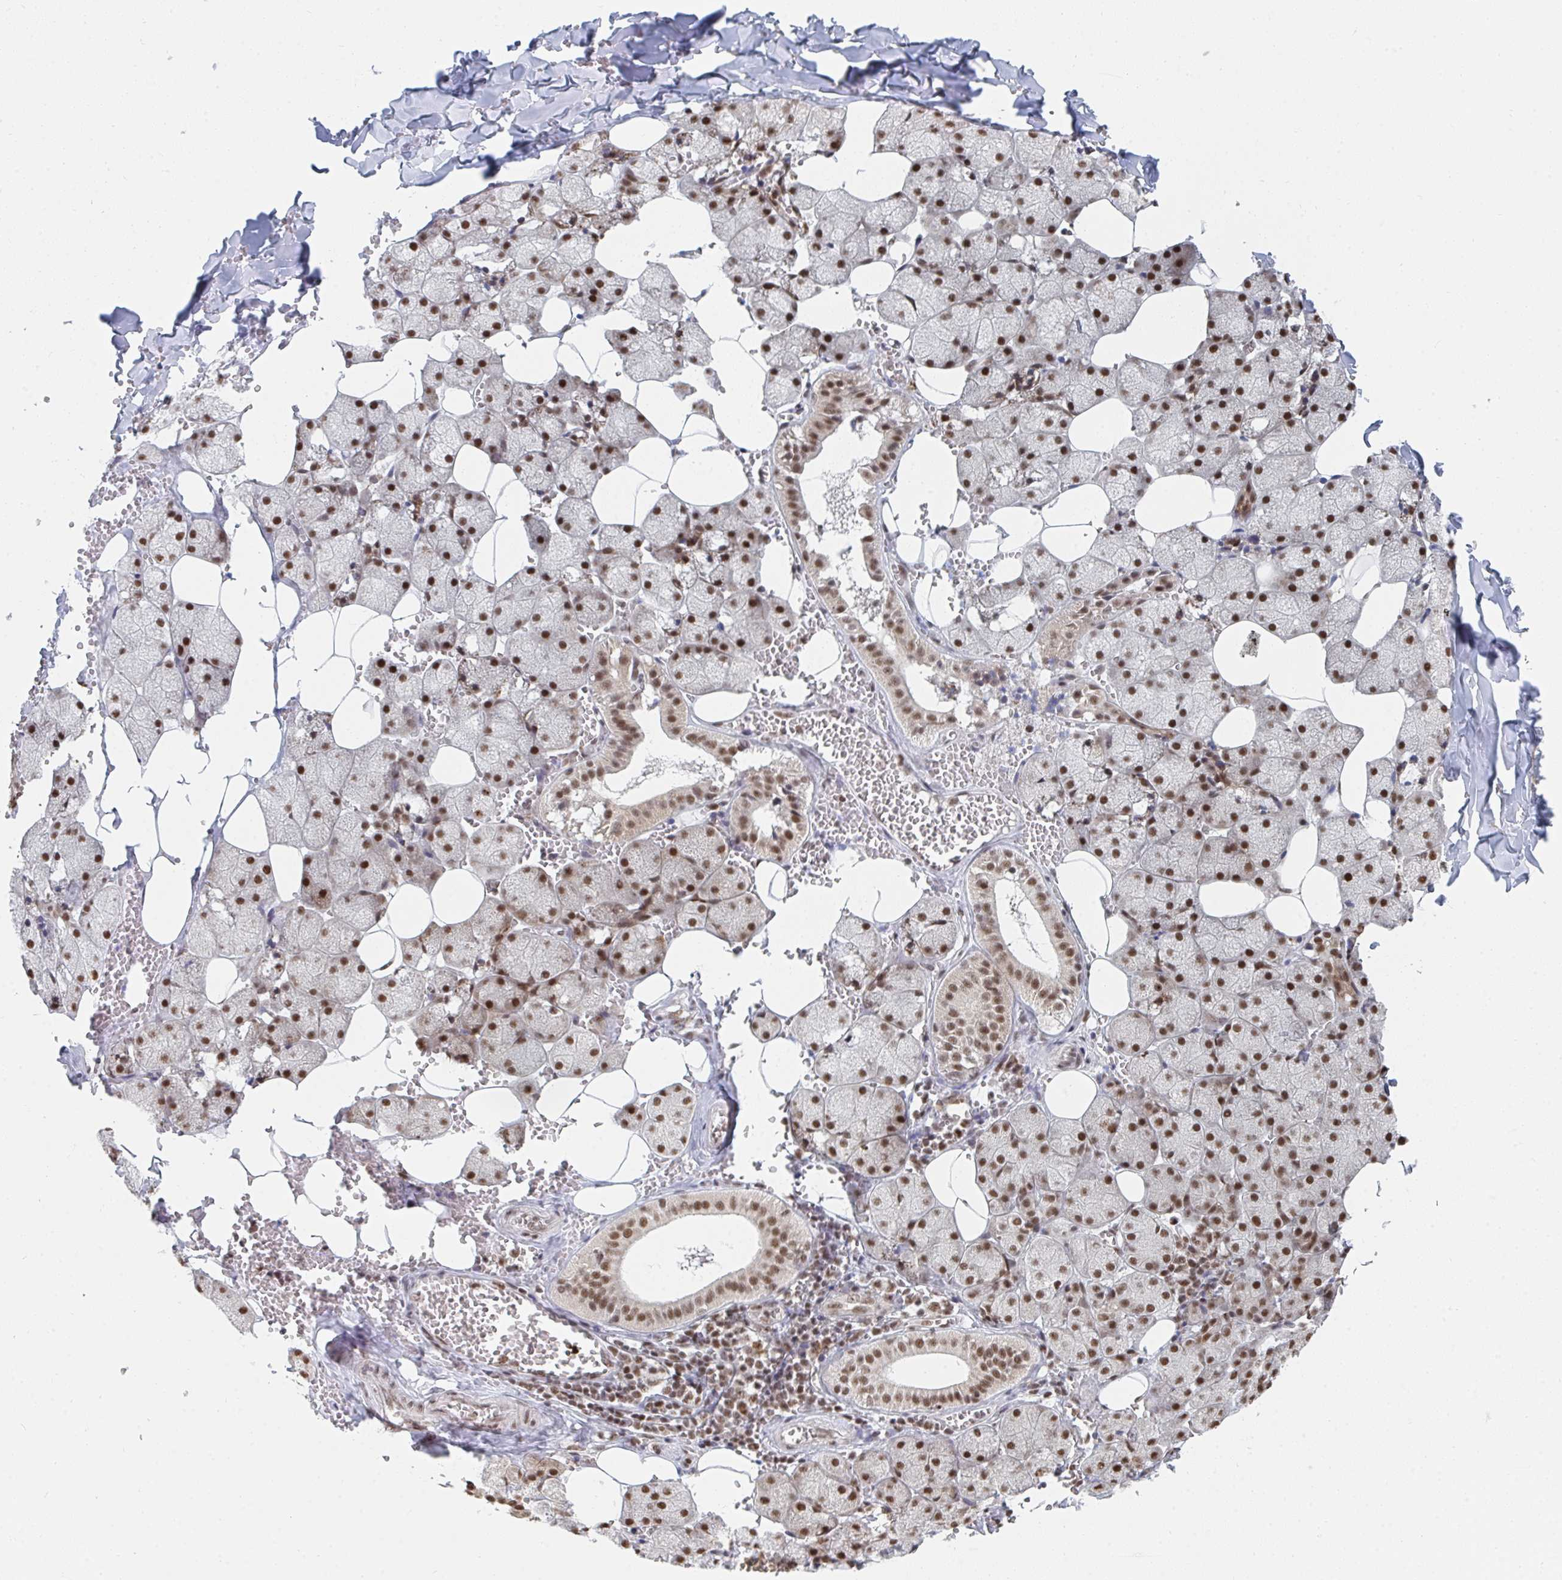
{"staining": {"intensity": "moderate", "quantity": ">75%", "location": "nuclear"}, "tissue": "salivary gland", "cell_type": "Glandular cells", "image_type": "normal", "snomed": [{"axis": "morphology", "description": "Normal tissue, NOS"}, {"axis": "topography", "description": "Salivary gland"}, {"axis": "topography", "description": "Peripheral nerve tissue"}], "caption": "This photomicrograph displays immunohistochemistry (IHC) staining of unremarkable human salivary gland, with medium moderate nuclear expression in approximately >75% of glandular cells.", "gene": "MBNL1", "patient": {"sex": "male", "age": 38}}